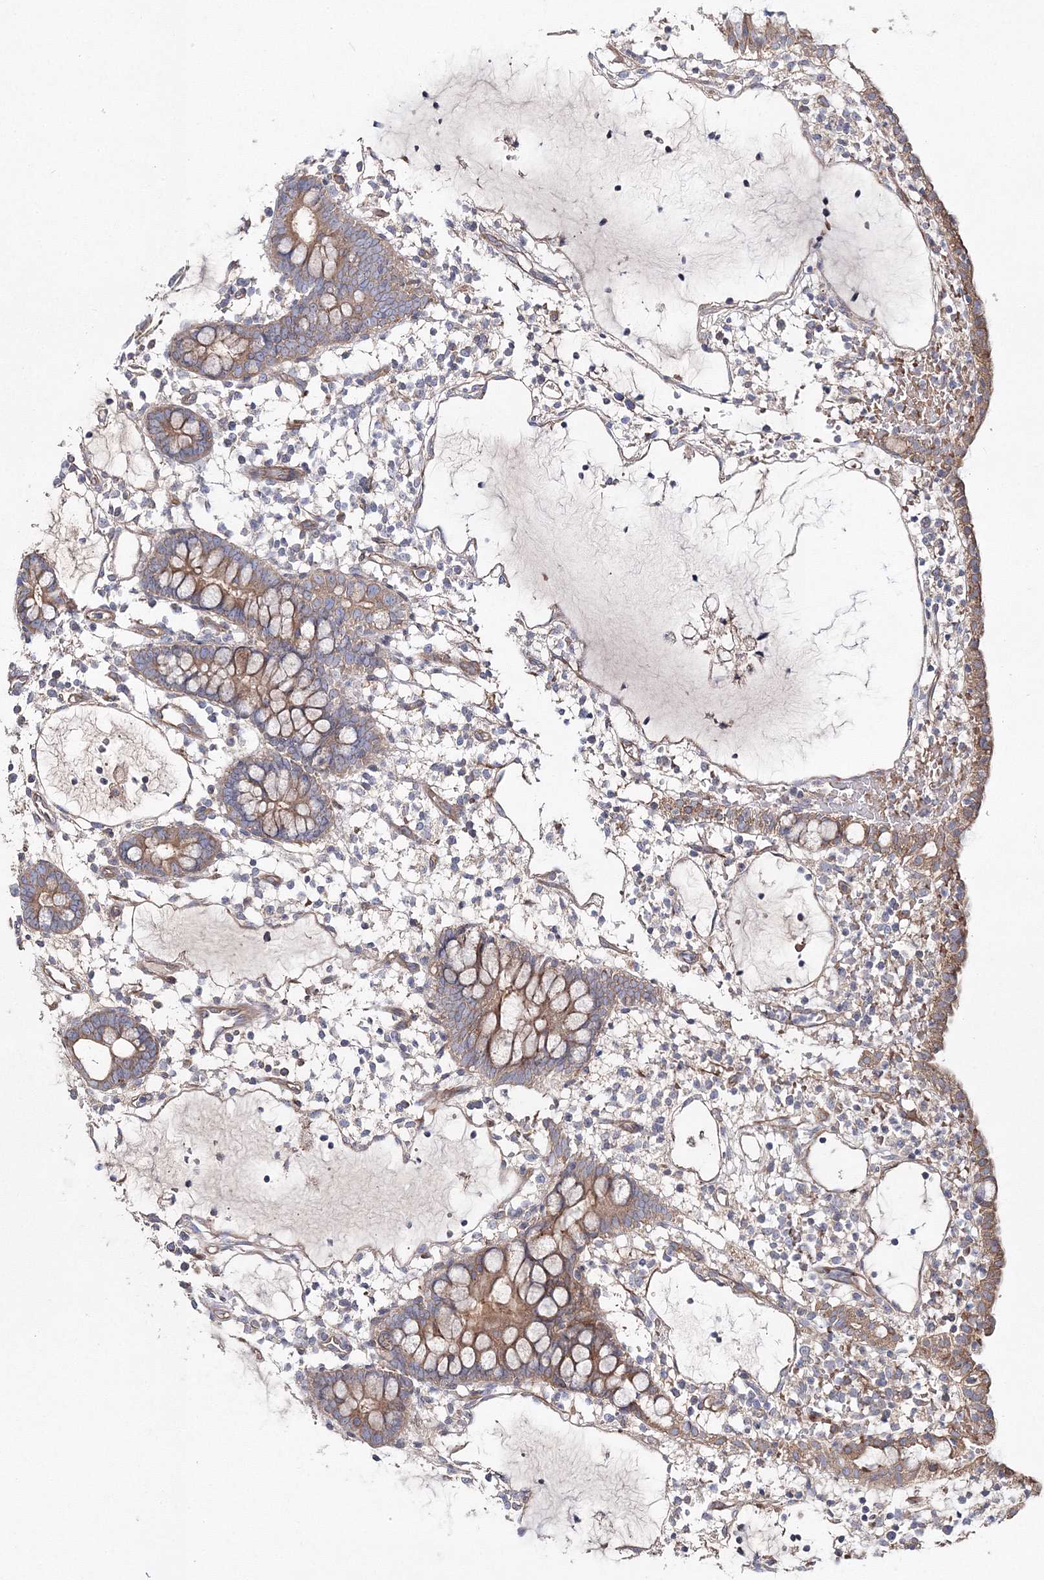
{"staining": {"intensity": "moderate", "quantity": ">75%", "location": "cytoplasmic/membranous"}, "tissue": "small intestine", "cell_type": "Glandular cells", "image_type": "normal", "snomed": [{"axis": "morphology", "description": "Normal tissue, NOS"}, {"axis": "morphology", "description": "Developmental malformation"}, {"axis": "topography", "description": "Small intestine"}], "caption": "An immunohistochemistry histopathology image of normal tissue is shown. Protein staining in brown labels moderate cytoplasmic/membranous positivity in small intestine within glandular cells. The staining is performed using DAB (3,3'-diaminobenzidine) brown chromogen to label protein expression. The nuclei are counter-stained blue using hematoxylin.", "gene": "ZSWIM6", "patient": {"sex": "male"}}